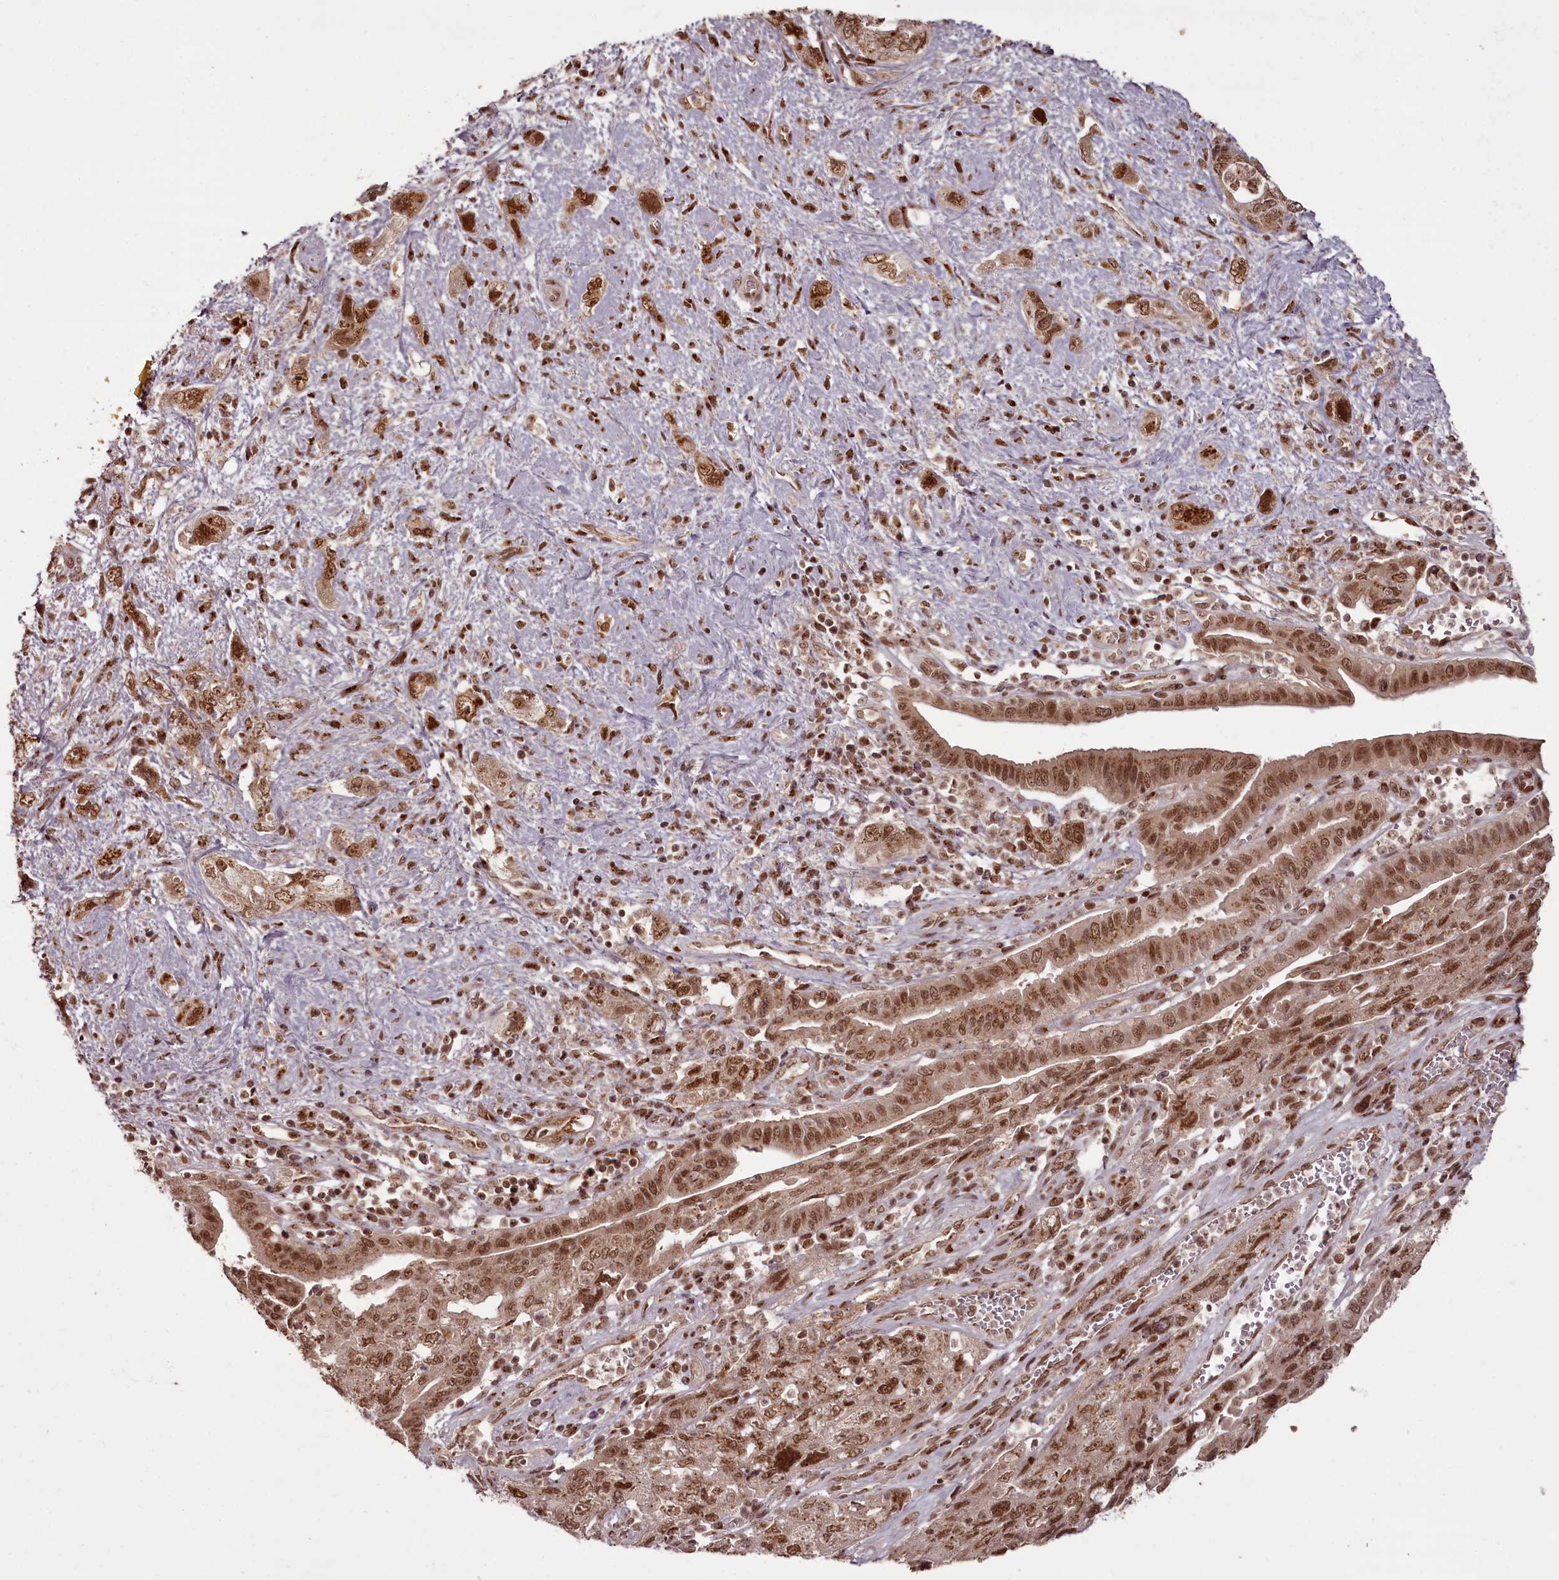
{"staining": {"intensity": "moderate", "quantity": ">75%", "location": "nuclear"}, "tissue": "pancreatic cancer", "cell_type": "Tumor cells", "image_type": "cancer", "snomed": [{"axis": "morphology", "description": "Adenocarcinoma, NOS"}, {"axis": "topography", "description": "Pancreas"}], "caption": "Brown immunohistochemical staining in pancreatic cancer (adenocarcinoma) demonstrates moderate nuclear expression in approximately >75% of tumor cells.", "gene": "CEP83", "patient": {"sex": "female", "age": 73}}